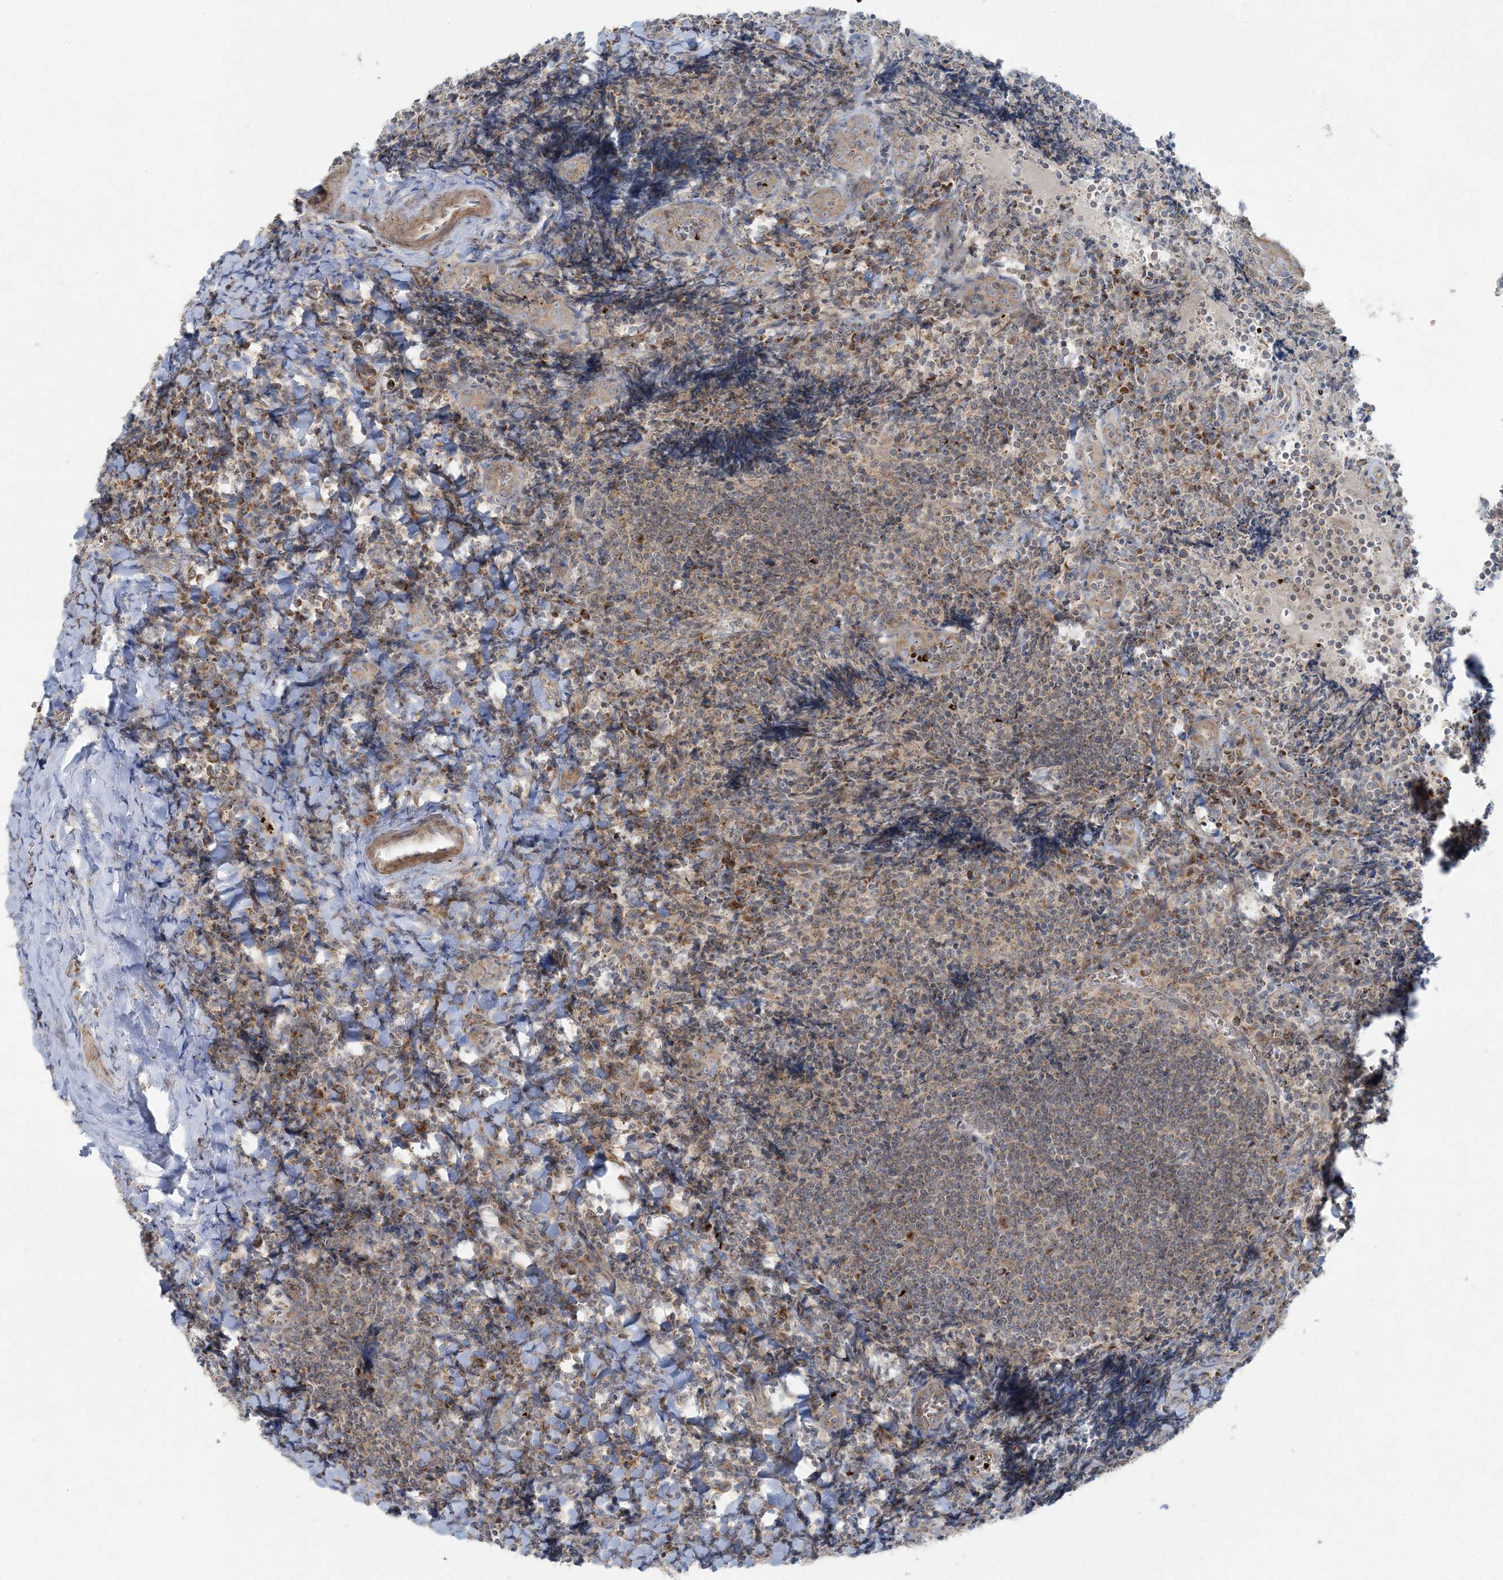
{"staining": {"intensity": "moderate", "quantity": "25%-75%", "location": "cytoplasmic/membranous"}, "tissue": "tonsil", "cell_type": "Germinal center cells", "image_type": "normal", "snomed": [{"axis": "morphology", "description": "Normal tissue, NOS"}, {"axis": "topography", "description": "Tonsil"}], "caption": "The photomicrograph shows a brown stain indicating the presence of a protein in the cytoplasmic/membranous of germinal center cells in tonsil. Nuclei are stained in blue.", "gene": "PIK3R4", "patient": {"sex": "male", "age": 27}}